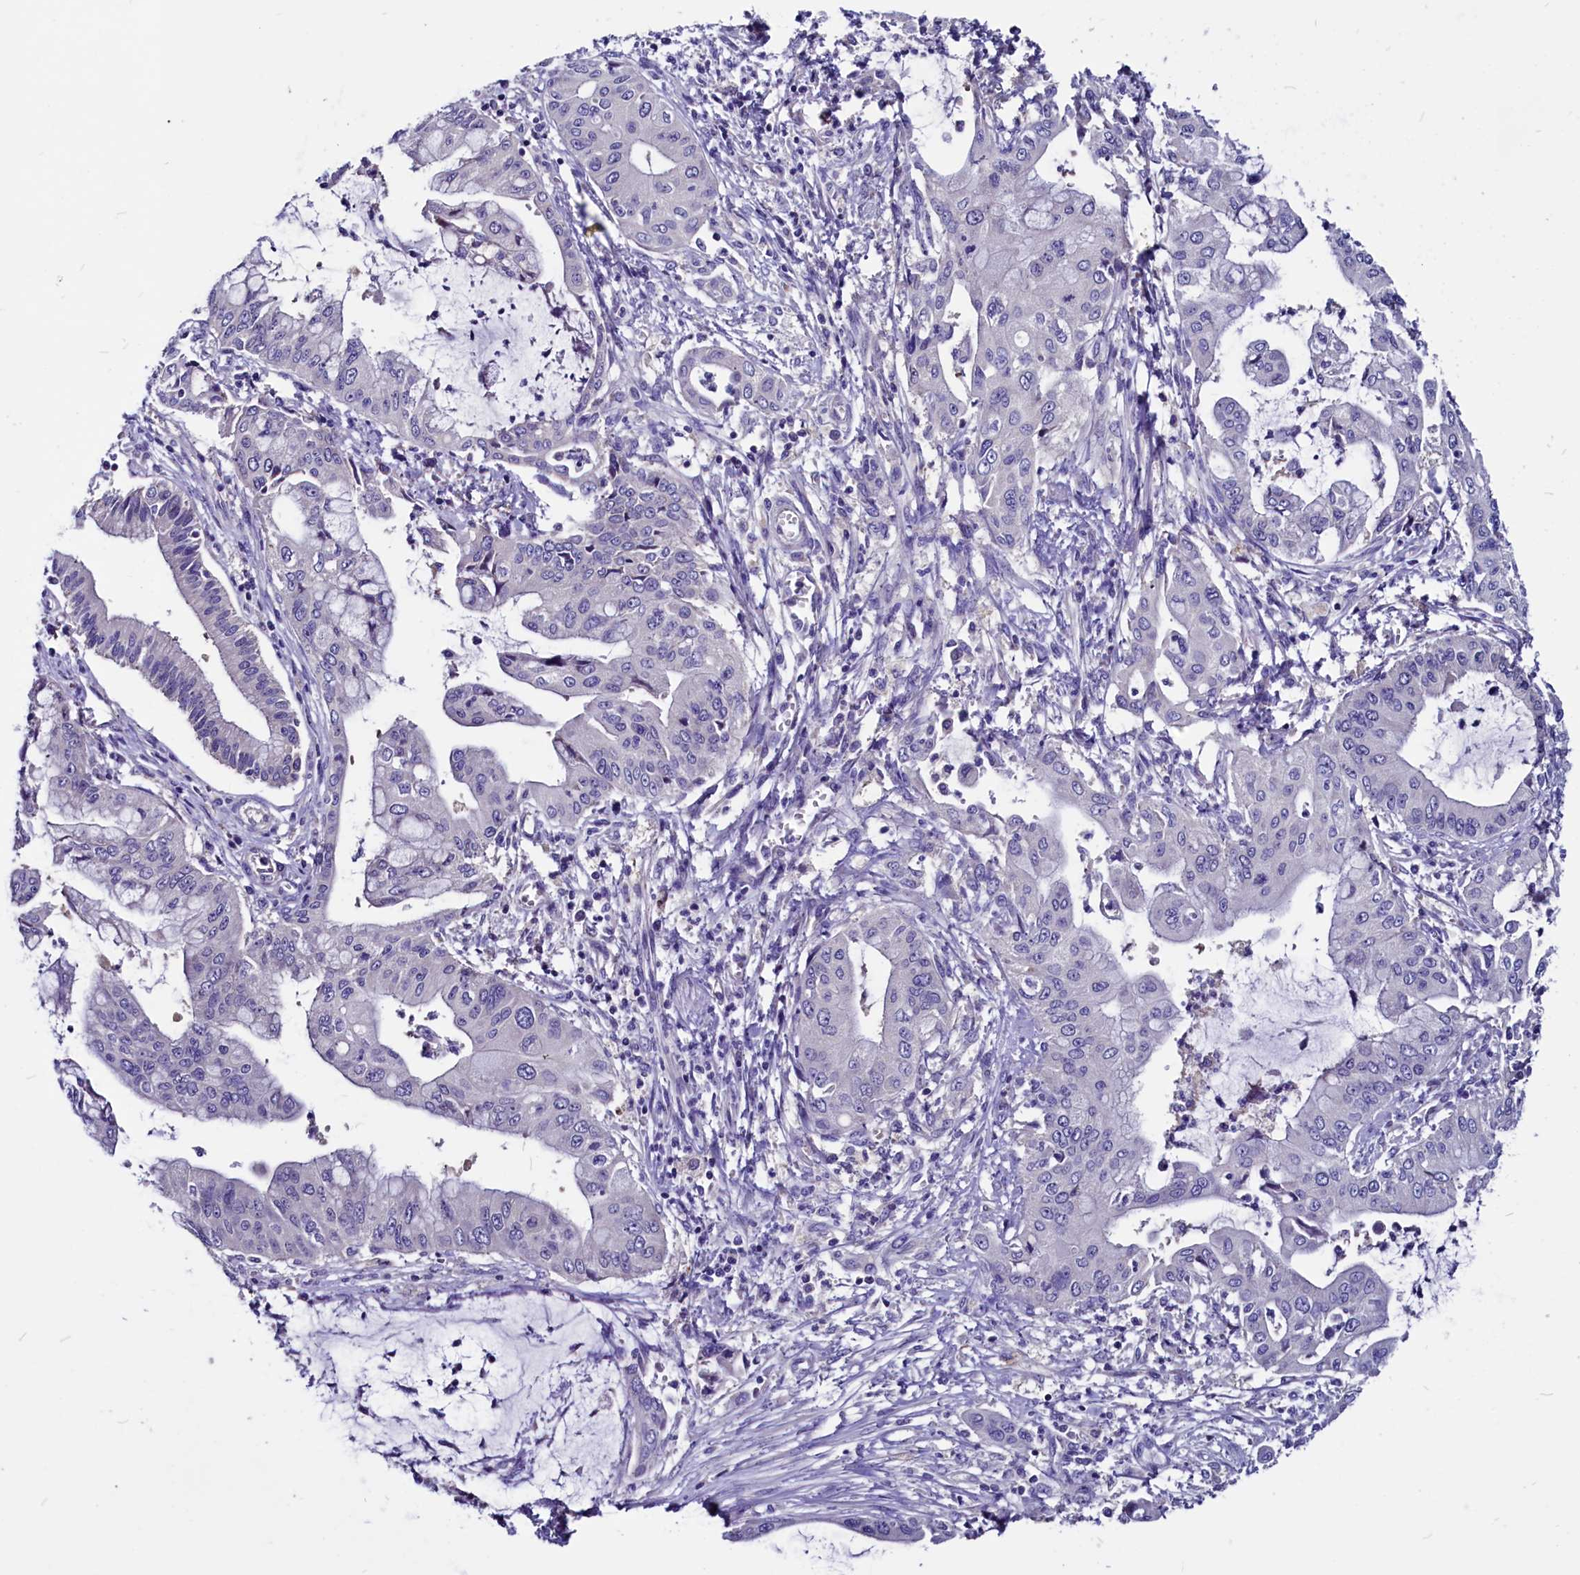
{"staining": {"intensity": "negative", "quantity": "none", "location": "none"}, "tissue": "pancreatic cancer", "cell_type": "Tumor cells", "image_type": "cancer", "snomed": [{"axis": "morphology", "description": "Adenocarcinoma, NOS"}, {"axis": "topography", "description": "Pancreas"}], "caption": "Tumor cells show no significant protein expression in adenocarcinoma (pancreatic).", "gene": "CCBE1", "patient": {"sex": "male", "age": 46}}